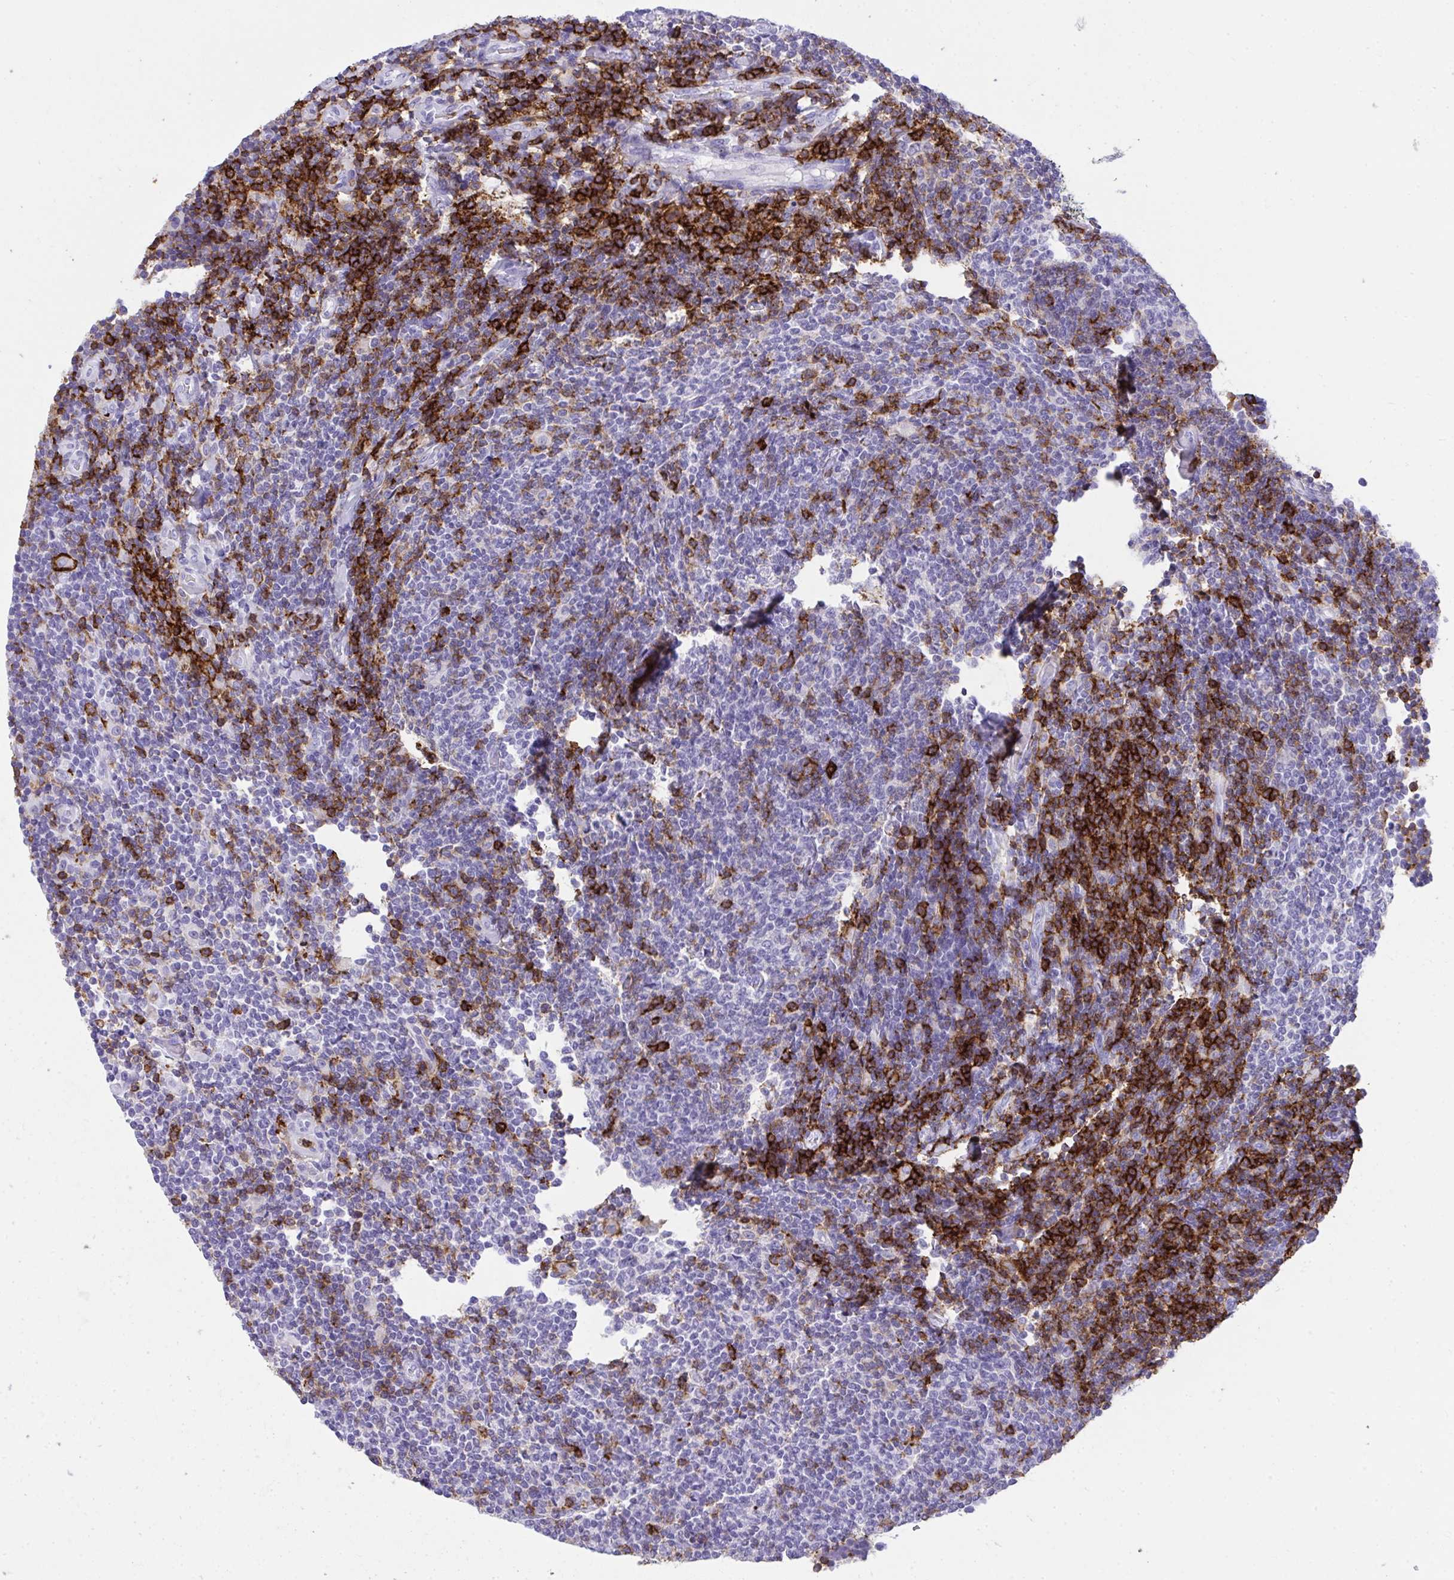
{"staining": {"intensity": "strong", "quantity": "25%-75%", "location": "cytoplasmic/membranous"}, "tissue": "lymphoma", "cell_type": "Tumor cells", "image_type": "cancer", "snomed": [{"axis": "morphology", "description": "Malignant lymphoma, non-Hodgkin's type, Low grade"}, {"axis": "topography", "description": "Lymph node"}], "caption": "Tumor cells reveal high levels of strong cytoplasmic/membranous expression in approximately 25%-75% of cells in lymphoma.", "gene": "SPN", "patient": {"sex": "male", "age": 52}}